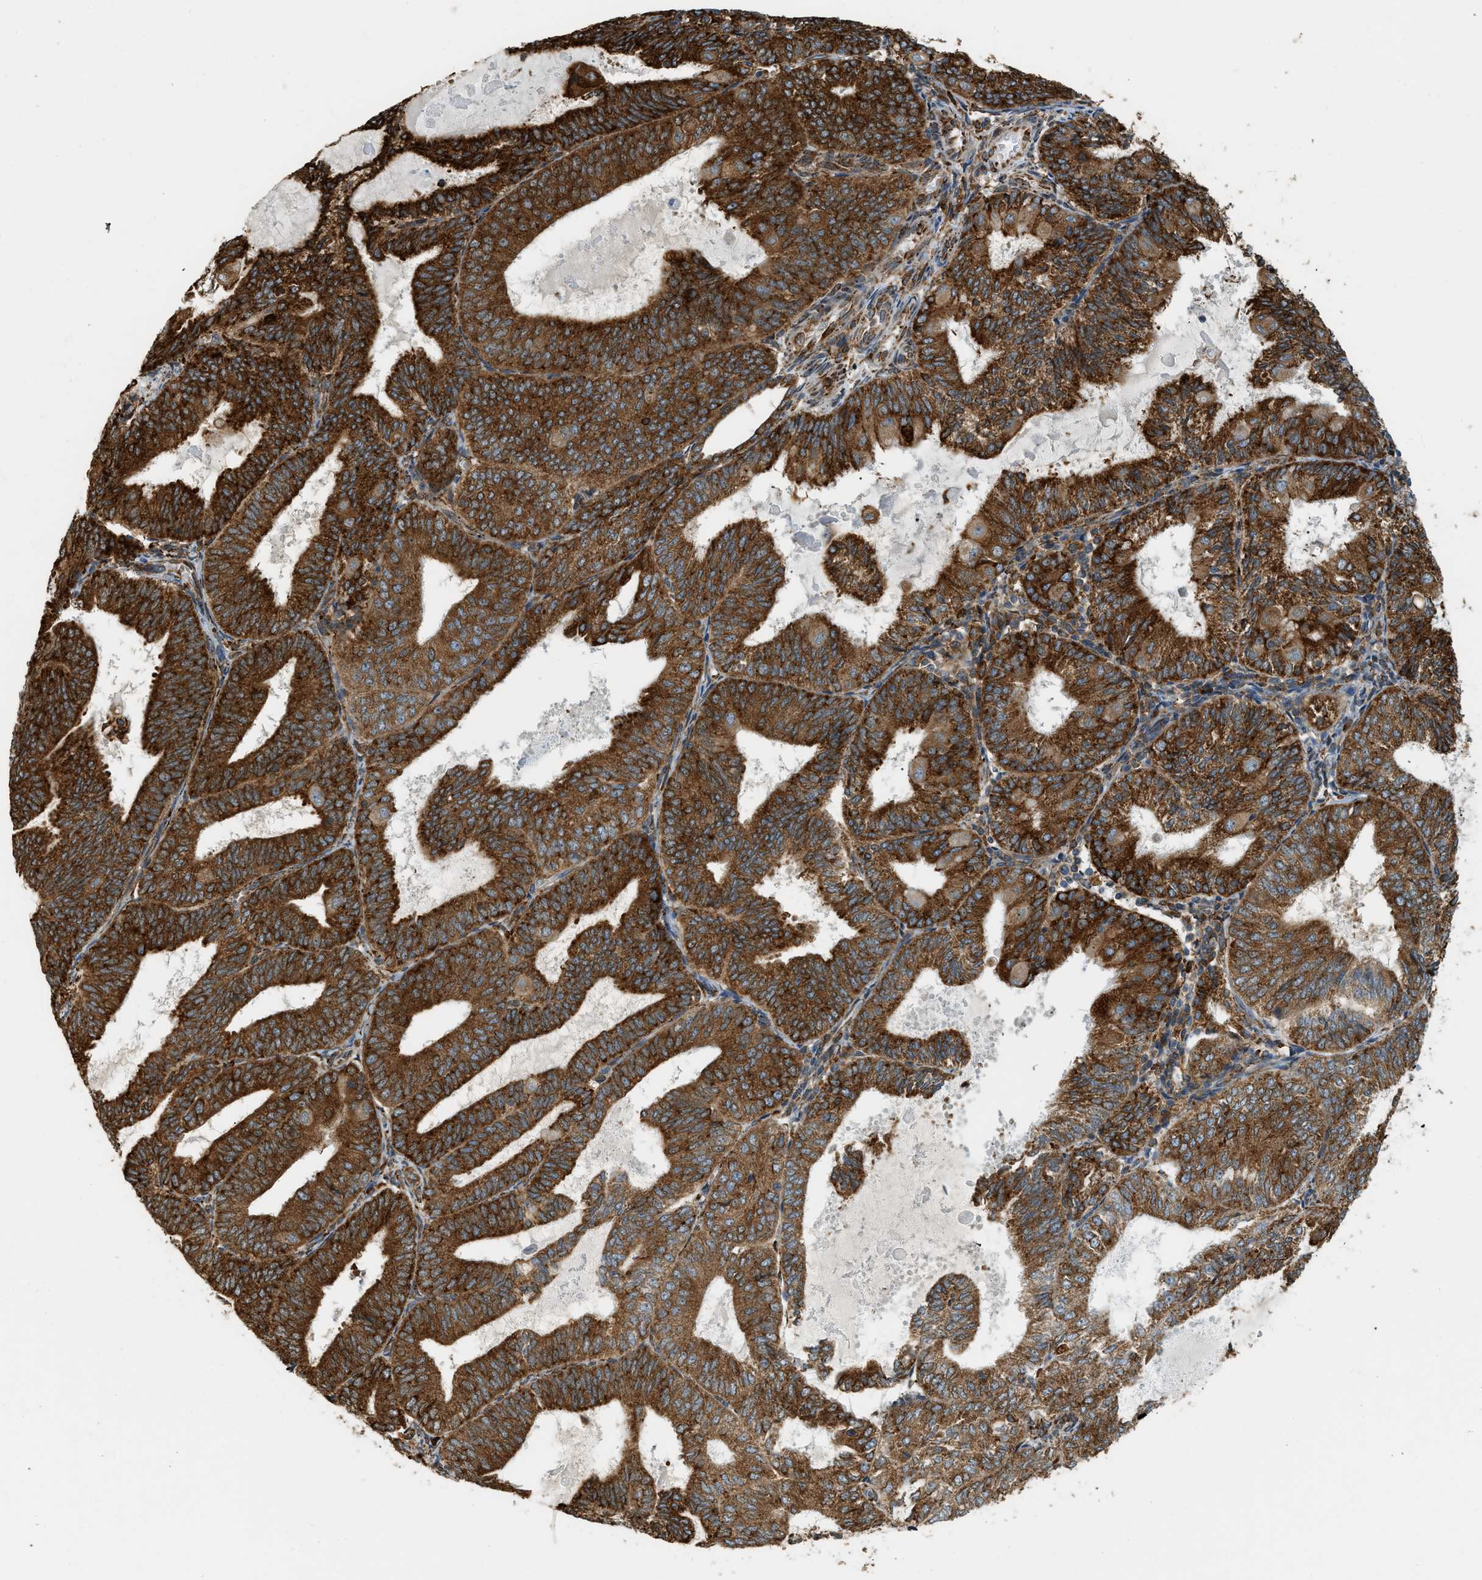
{"staining": {"intensity": "strong", "quantity": ">75%", "location": "cytoplasmic/membranous"}, "tissue": "endometrial cancer", "cell_type": "Tumor cells", "image_type": "cancer", "snomed": [{"axis": "morphology", "description": "Adenocarcinoma, NOS"}, {"axis": "topography", "description": "Endometrium"}], "caption": "Immunohistochemistry (IHC) histopathology image of human endometrial cancer (adenocarcinoma) stained for a protein (brown), which shows high levels of strong cytoplasmic/membranous positivity in approximately >75% of tumor cells.", "gene": "SEMA4D", "patient": {"sex": "female", "age": 81}}